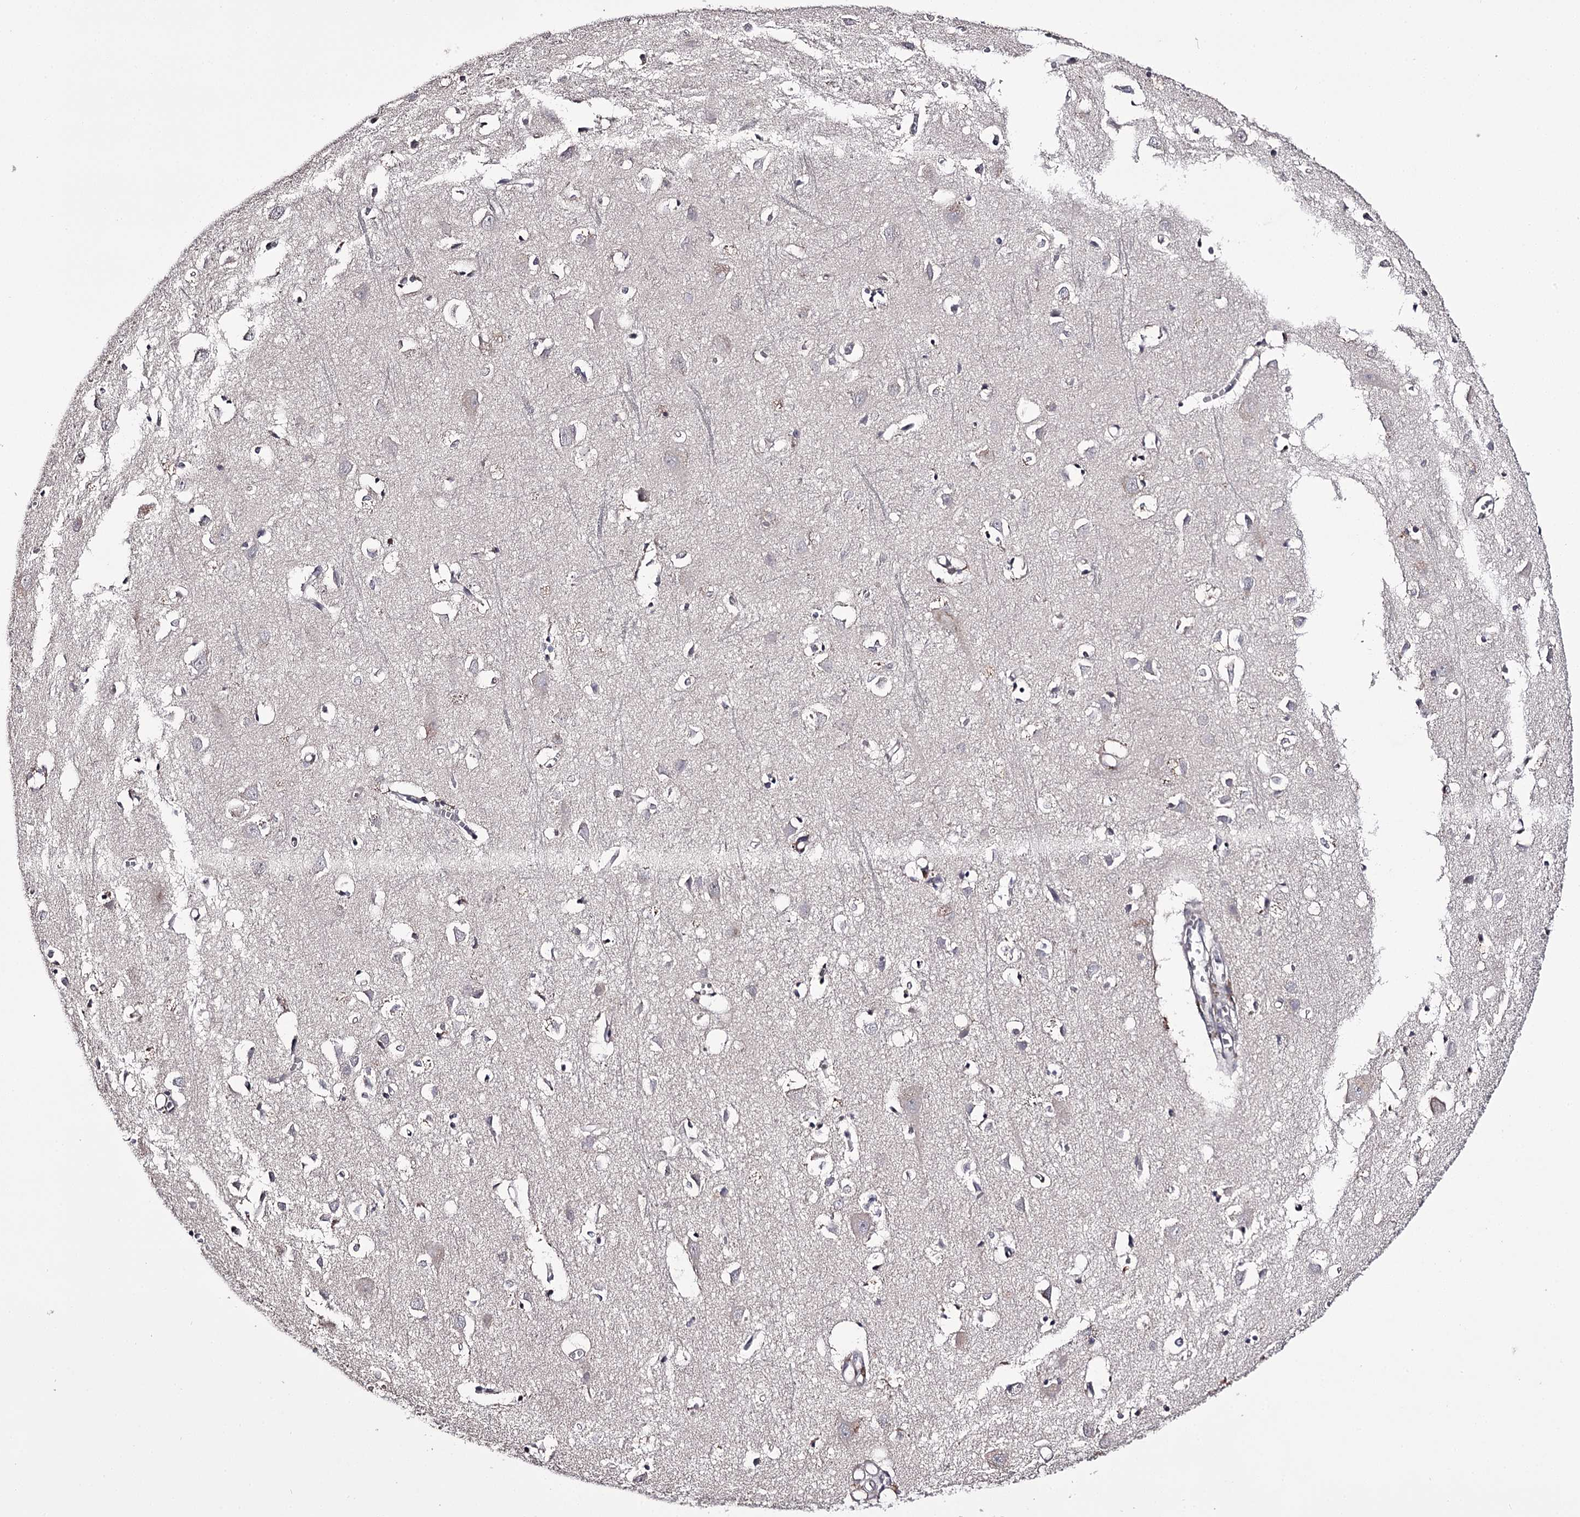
{"staining": {"intensity": "negative", "quantity": "none", "location": "none"}, "tissue": "cerebral cortex", "cell_type": "Endothelial cells", "image_type": "normal", "snomed": [{"axis": "morphology", "description": "Normal tissue, NOS"}, {"axis": "topography", "description": "Cerebral cortex"}], "caption": "IHC histopathology image of normal human cerebral cortex stained for a protein (brown), which displays no expression in endothelial cells. The staining is performed using DAB (3,3'-diaminobenzidine) brown chromogen with nuclei counter-stained in using hematoxylin.", "gene": "PRM2", "patient": {"sex": "female", "age": 64}}